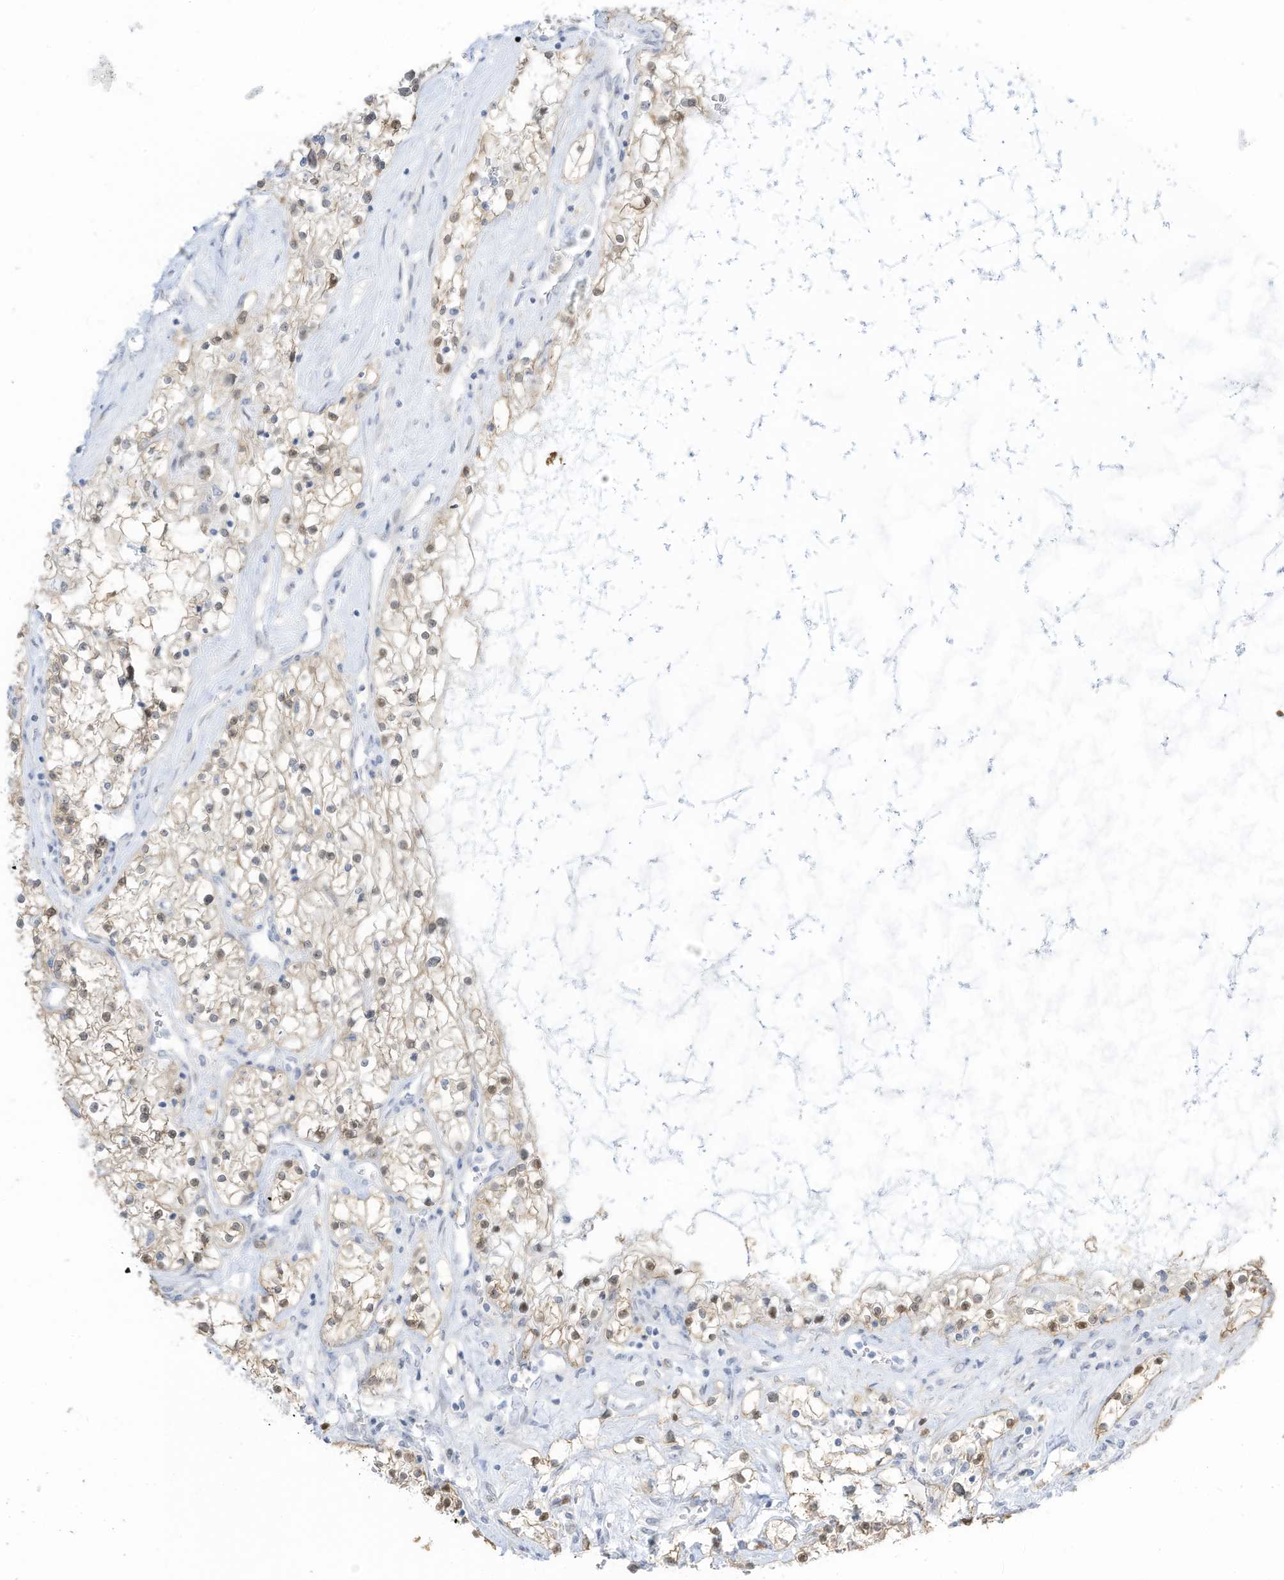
{"staining": {"intensity": "moderate", "quantity": ">75%", "location": "cytoplasmic/membranous,nuclear"}, "tissue": "renal cancer", "cell_type": "Tumor cells", "image_type": "cancer", "snomed": [{"axis": "morphology", "description": "Normal tissue, NOS"}, {"axis": "morphology", "description": "Adenocarcinoma, NOS"}, {"axis": "topography", "description": "Kidney"}], "caption": "Moderate cytoplasmic/membranous and nuclear protein staining is present in about >75% of tumor cells in renal cancer.", "gene": "ASPRV1", "patient": {"sex": "male", "age": 68}}